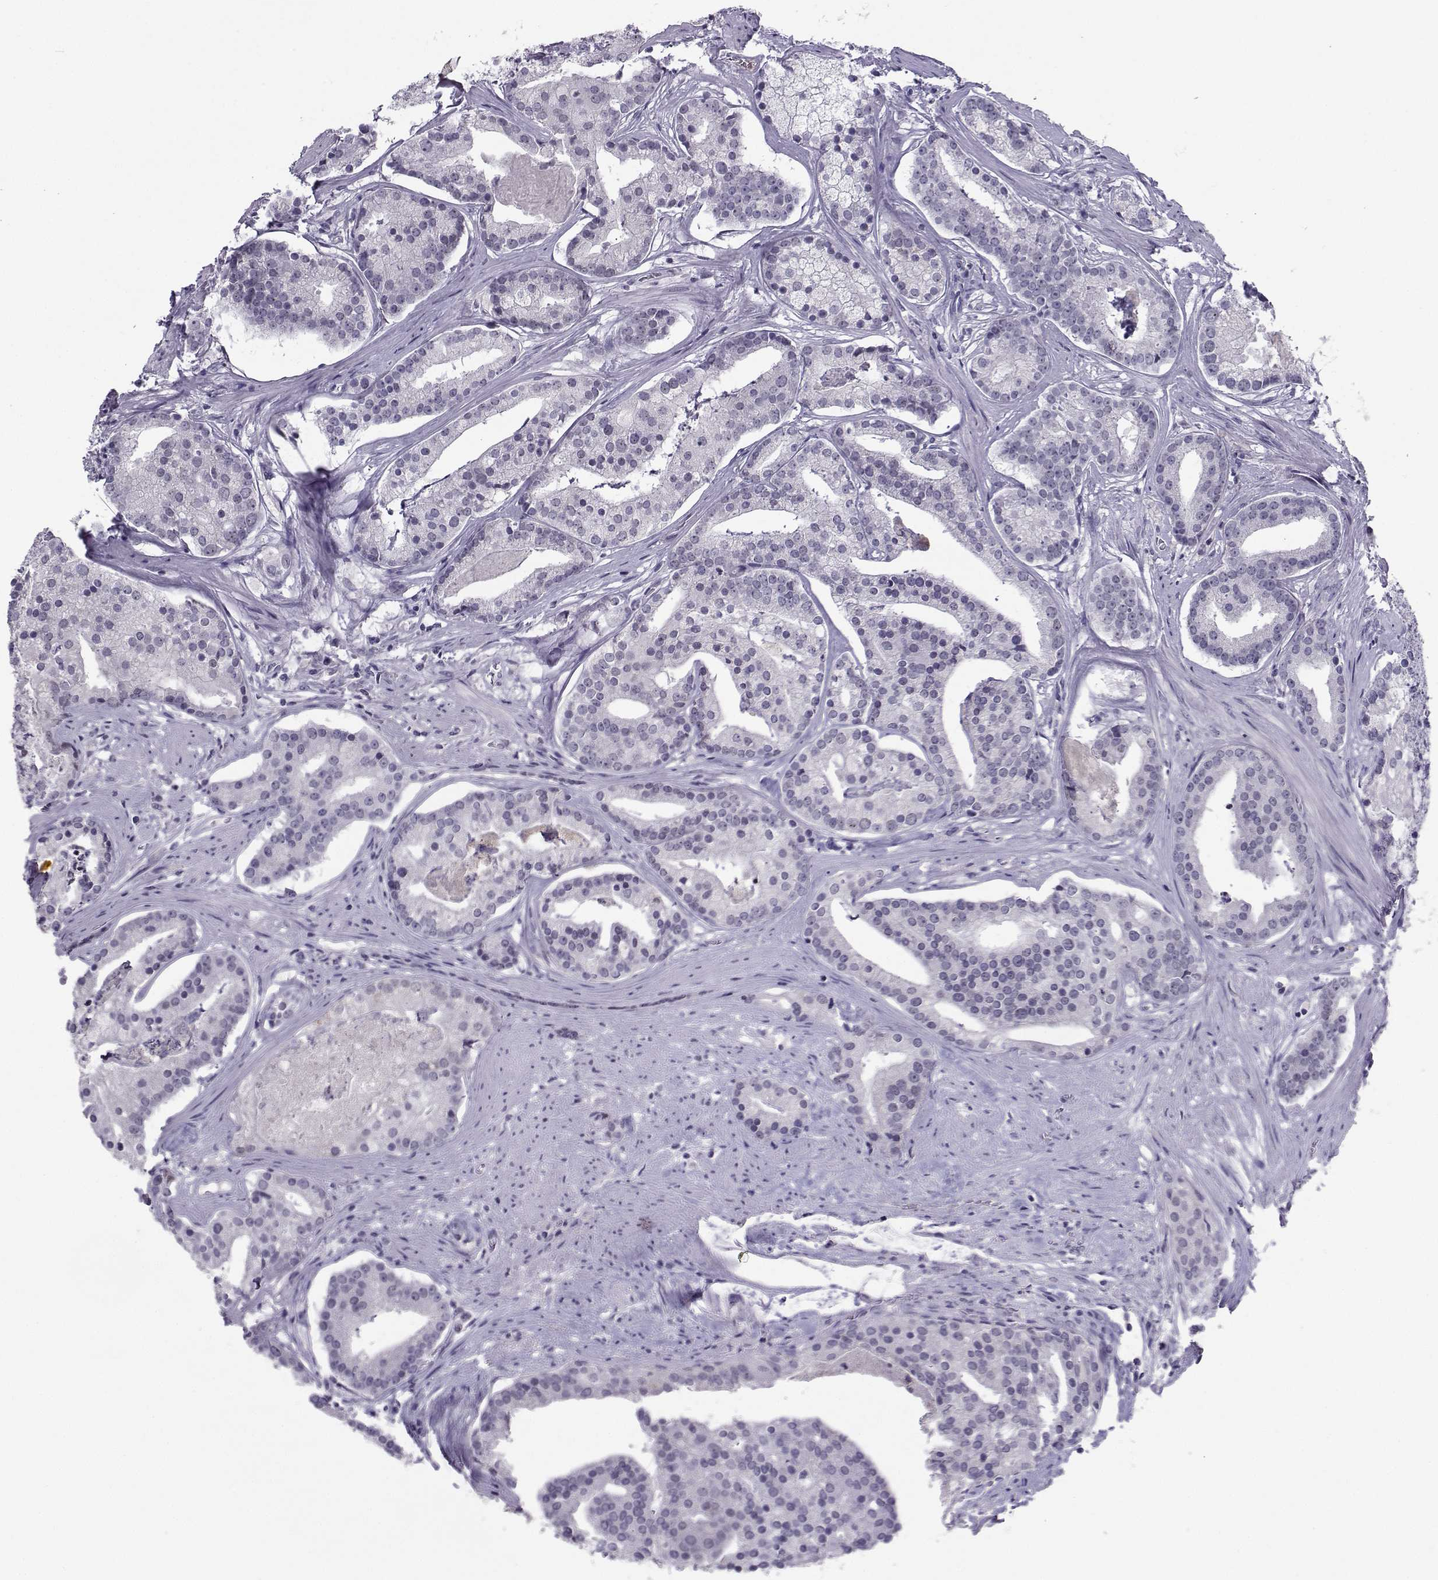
{"staining": {"intensity": "negative", "quantity": "none", "location": "none"}, "tissue": "prostate cancer", "cell_type": "Tumor cells", "image_type": "cancer", "snomed": [{"axis": "morphology", "description": "Adenocarcinoma, NOS"}, {"axis": "topography", "description": "Prostate and seminal vesicle, NOS"}, {"axis": "topography", "description": "Prostate"}], "caption": "High power microscopy image of an immunohistochemistry (IHC) histopathology image of prostate adenocarcinoma, revealing no significant expression in tumor cells.", "gene": "LHX1", "patient": {"sex": "male", "age": 44}}